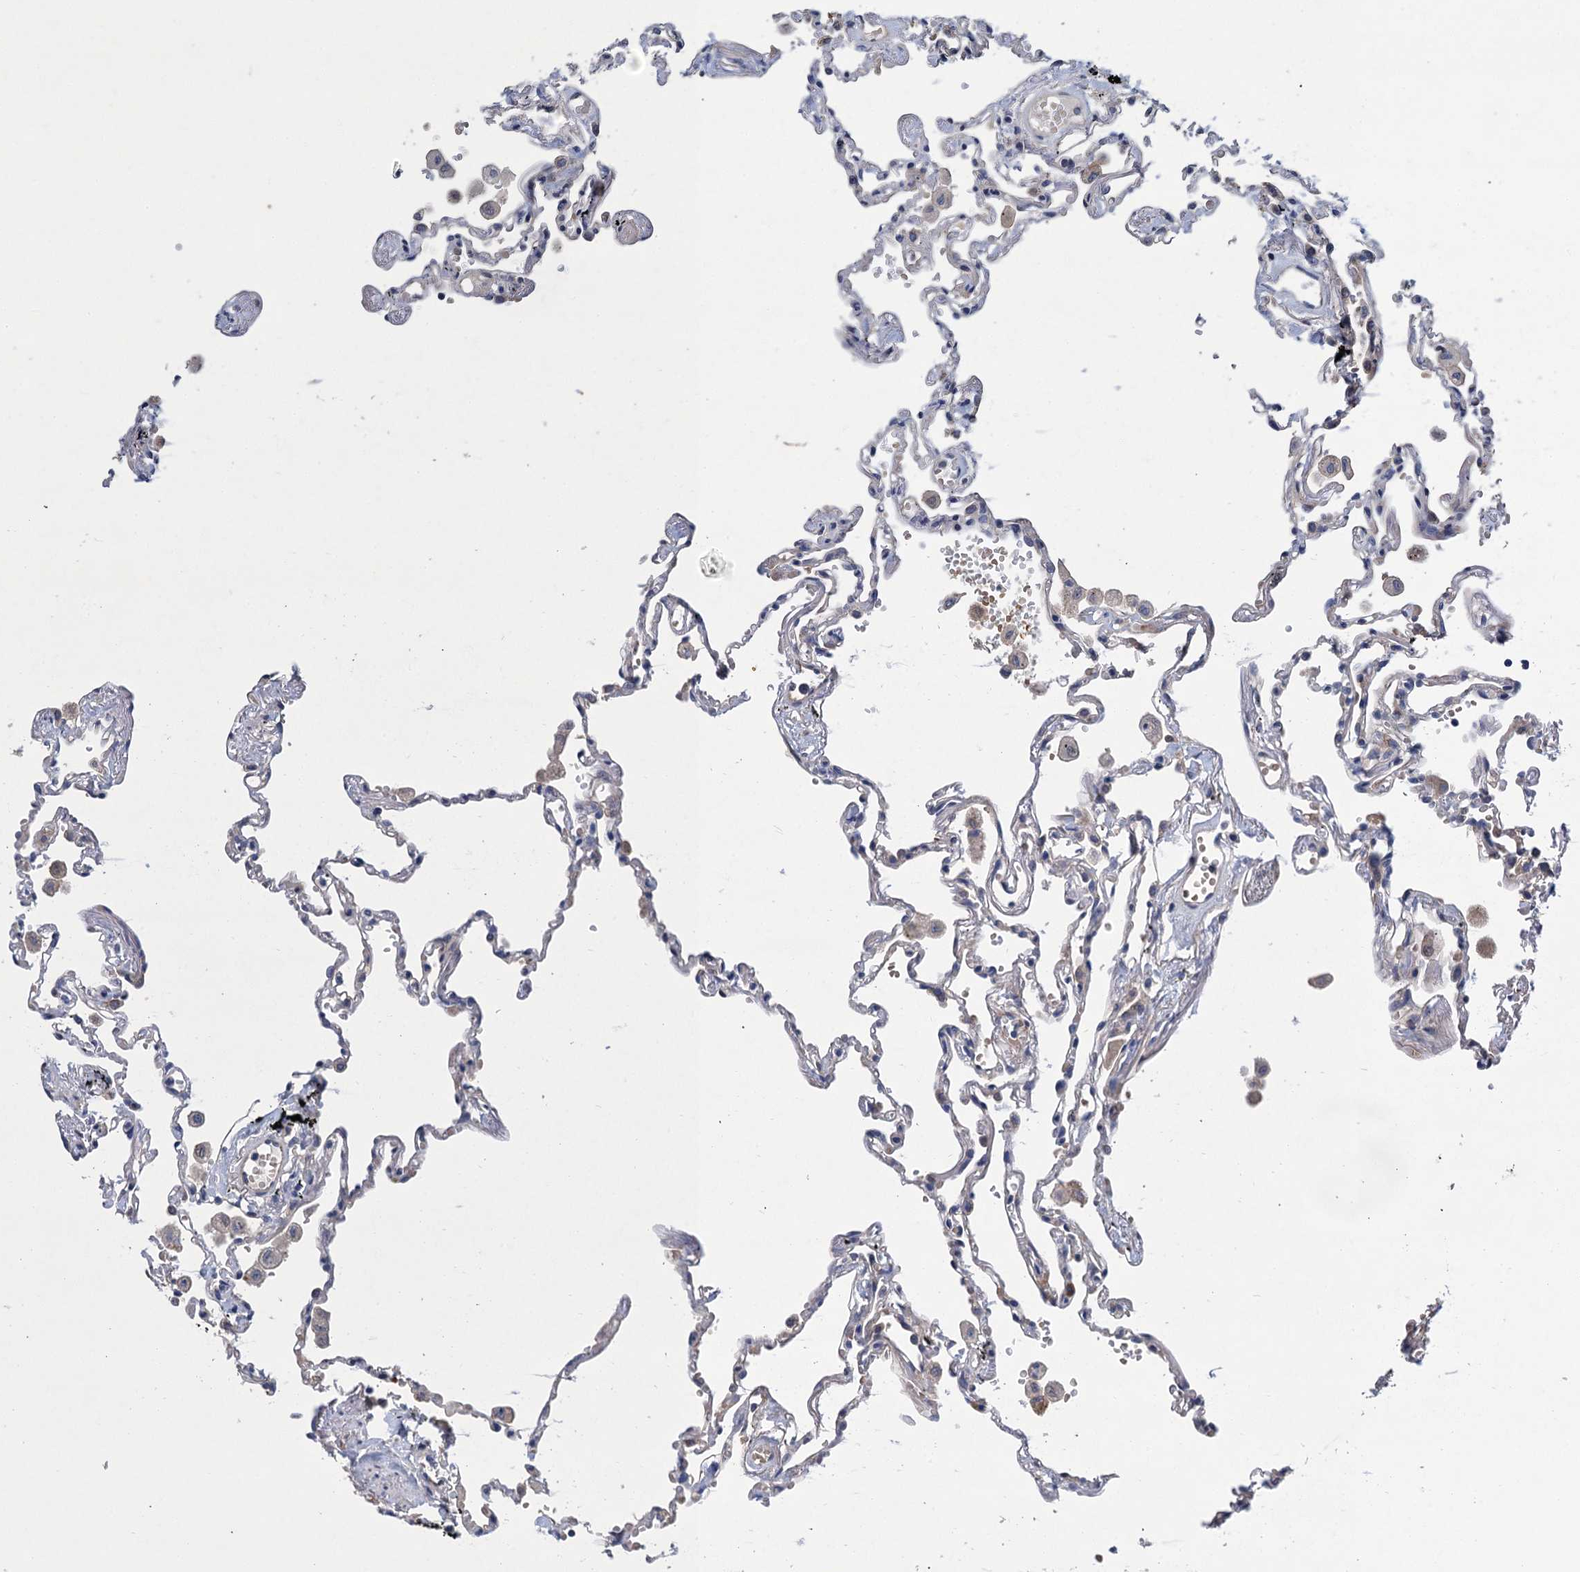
{"staining": {"intensity": "negative", "quantity": "none", "location": "none"}, "tissue": "lung", "cell_type": "Alveolar cells", "image_type": "normal", "snomed": [{"axis": "morphology", "description": "Normal tissue, NOS"}, {"axis": "topography", "description": "Lung"}], "caption": "High magnification brightfield microscopy of unremarkable lung stained with DAB (brown) and counterstained with hematoxylin (blue): alveolar cells show no significant staining.", "gene": "TRAF7", "patient": {"sex": "female", "age": 67}}